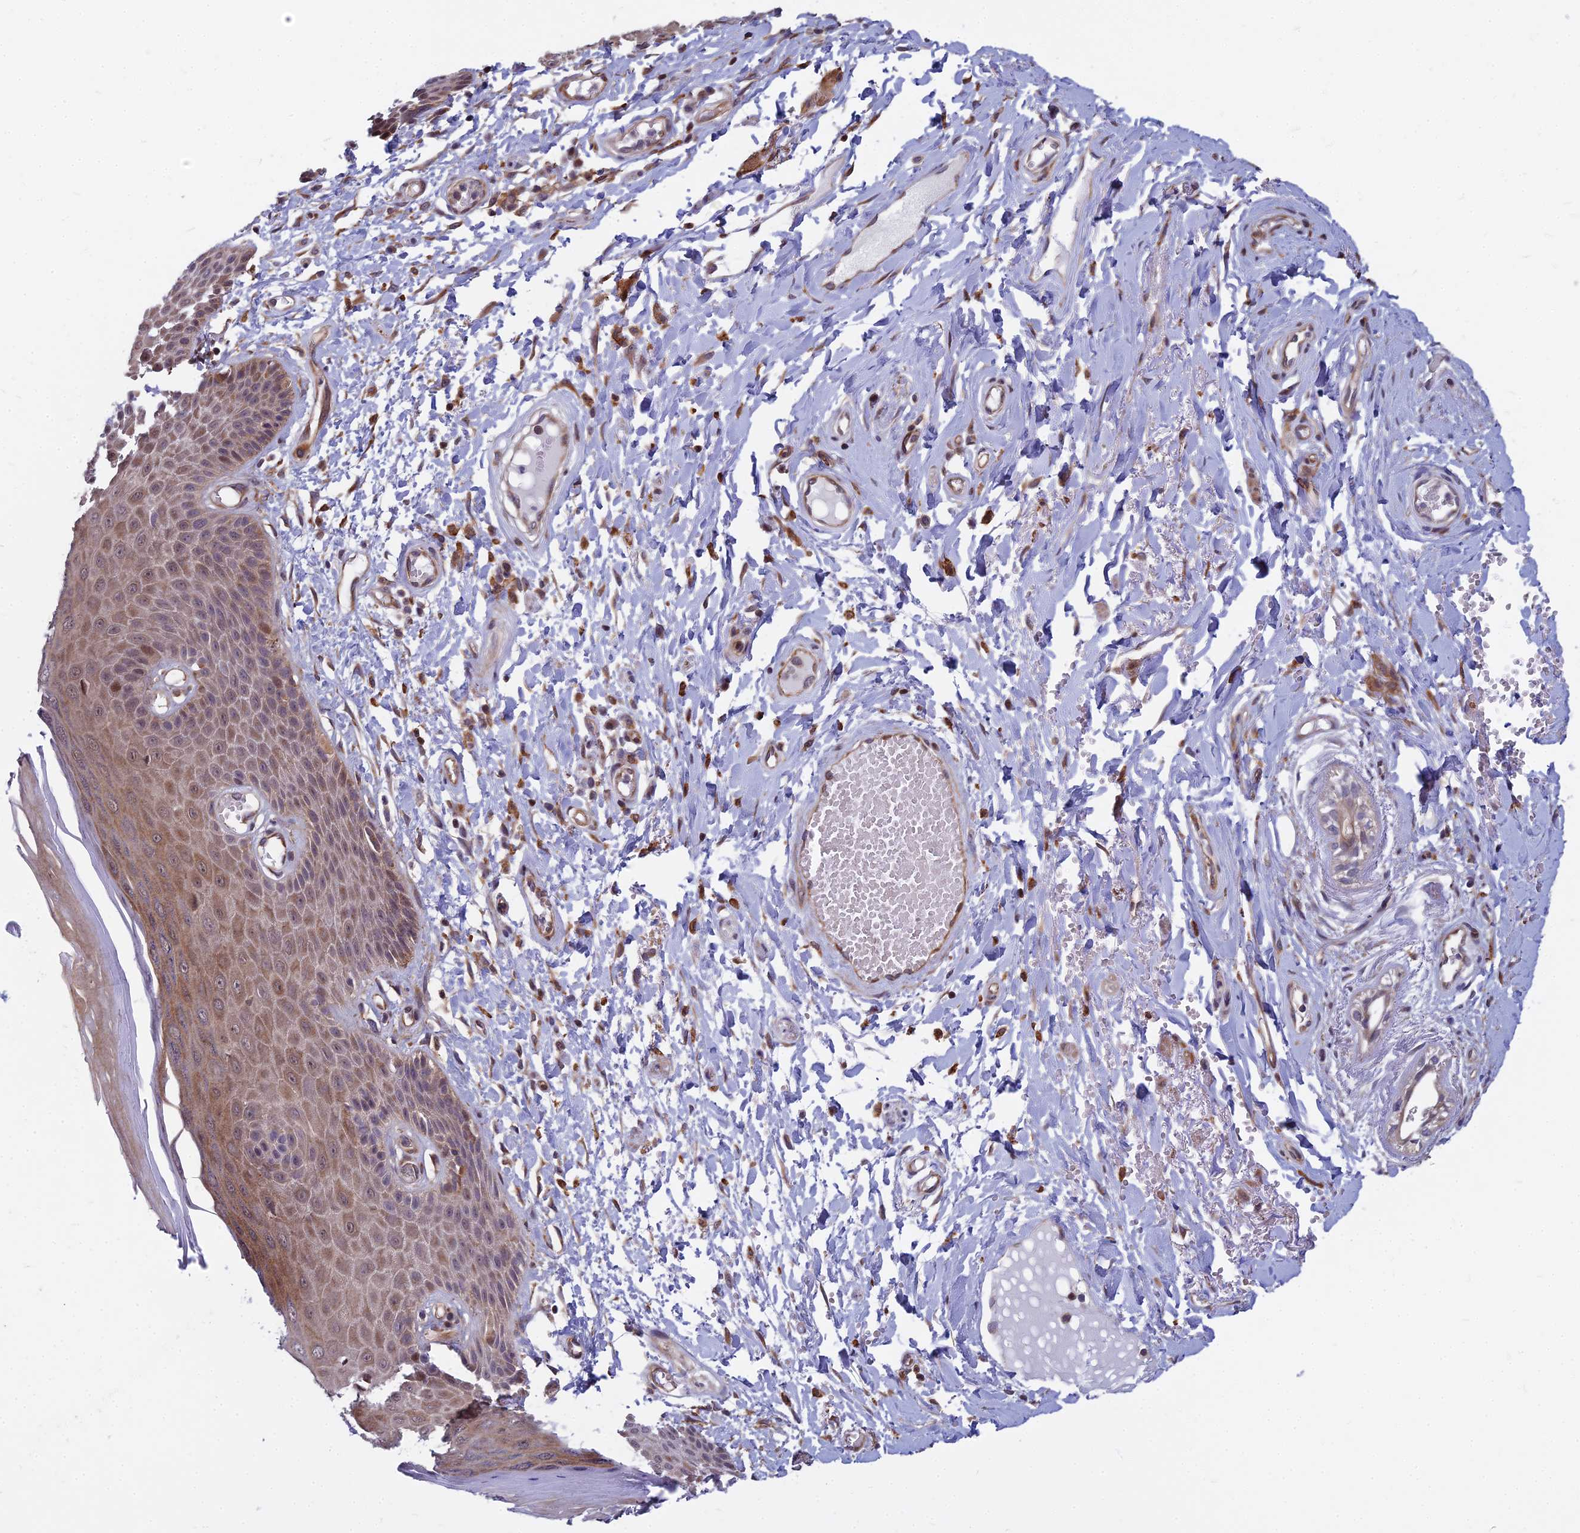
{"staining": {"intensity": "moderate", "quantity": ">75%", "location": "cytoplasmic/membranous,nuclear"}, "tissue": "skin", "cell_type": "Epidermal cells", "image_type": "normal", "snomed": [{"axis": "morphology", "description": "Normal tissue, NOS"}, {"axis": "topography", "description": "Anal"}], "caption": "Immunohistochemical staining of unremarkable human skin demonstrates moderate cytoplasmic/membranous,nuclear protein positivity in about >75% of epidermal cells.", "gene": "COMMD2", "patient": {"sex": "male", "age": 78}}